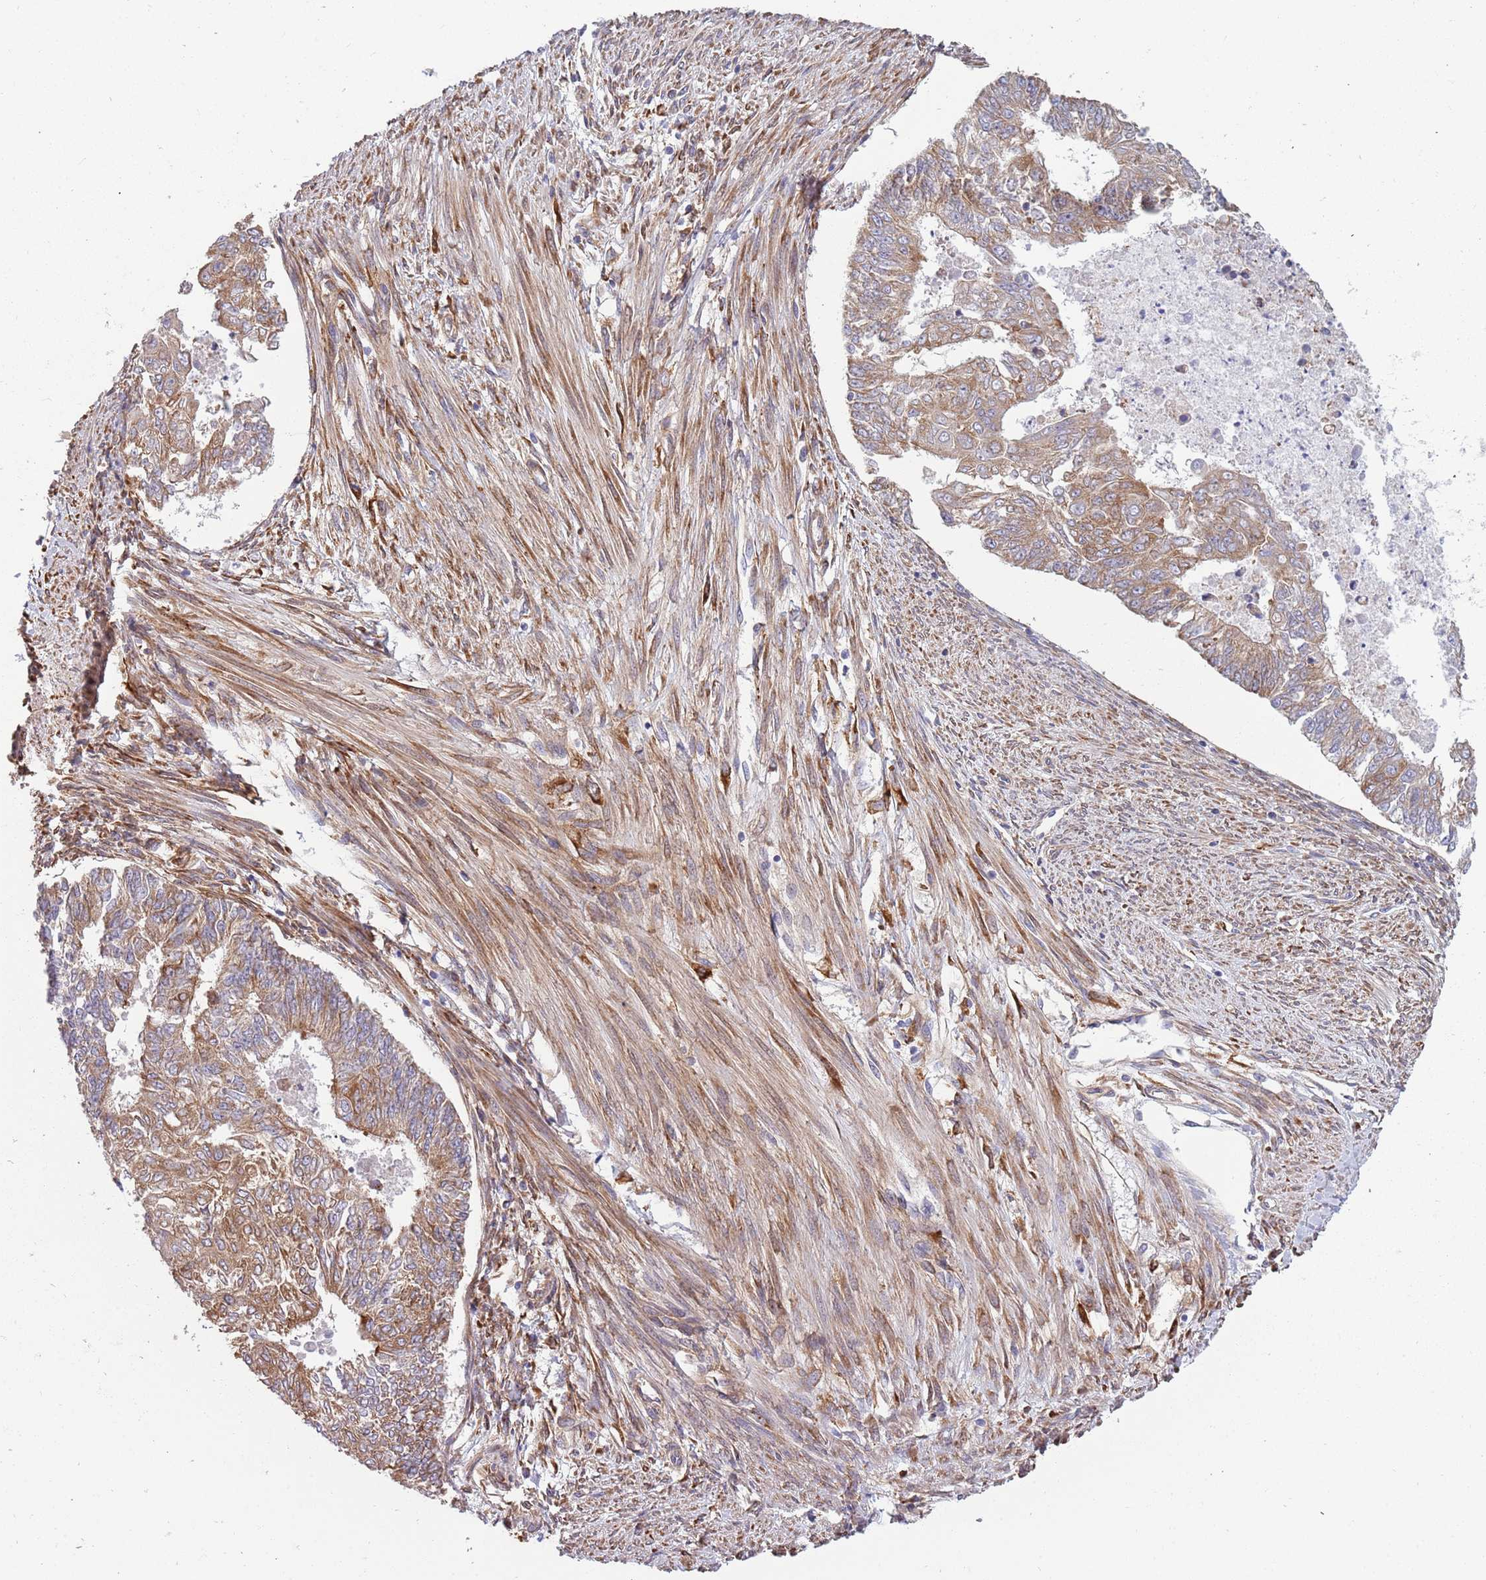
{"staining": {"intensity": "moderate", "quantity": ">75%", "location": "cytoplasmic/membranous"}, "tissue": "endometrial cancer", "cell_type": "Tumor cells", "image_type": "cancer", "snomed": [{"axis": "morphology", "description": "Adenocarcinoma, NOS"}, {"axis": "topography", "description": "Endometrium"}], "caption": "About >75% of tumor cells in endometrial cancer (adenocarcinoma) reveal moderate cytoplasmic/membranous protein expression as visualized by brown immunohistochemical staining.", "gene": "ARMCX6", "patient": {"sex": "female", "age": 32}}